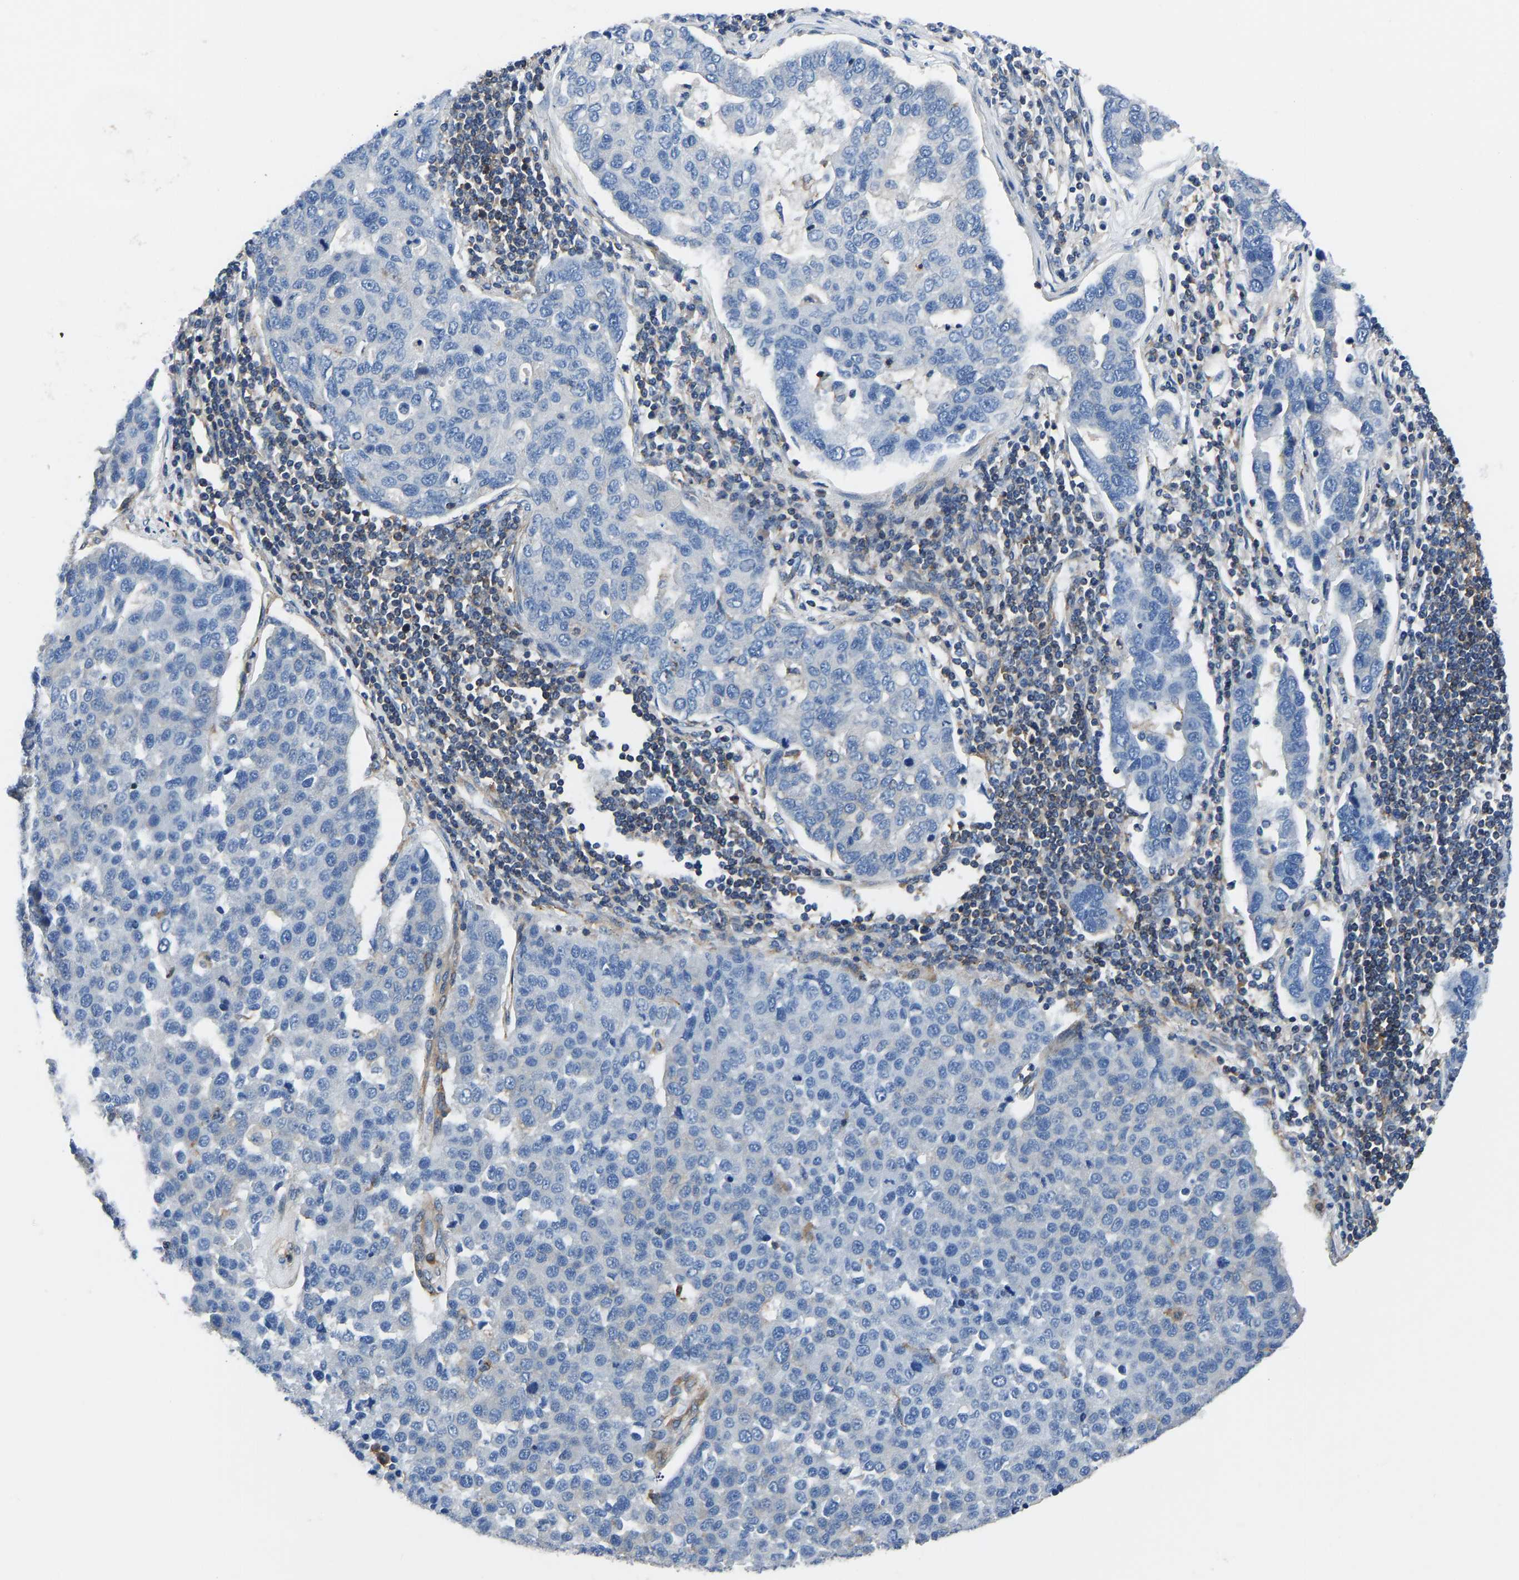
{"staining": {"intensity": "negative", "quantity": "none", "location": "none"}, "tissue": "pancreatic cancer", "cell_type": "Tumor cells", "image_type": "cancer", "snomed": [{"axis": "morphology", "description": "Adenocarcinoma, NOS"}, {"axis": "topography", "description": "Pancreas"}], "caption": "Immunohistochemical staining of human adenocarcinoma (pancreatic) demonstrates no significant staining in tumor cells. (DAB (3,3'-diaminobenzidine) IHC with hematoxylin counter stain).", "gene": "PRKAR1A", "patient": {"sex": "female", "age": 61}}